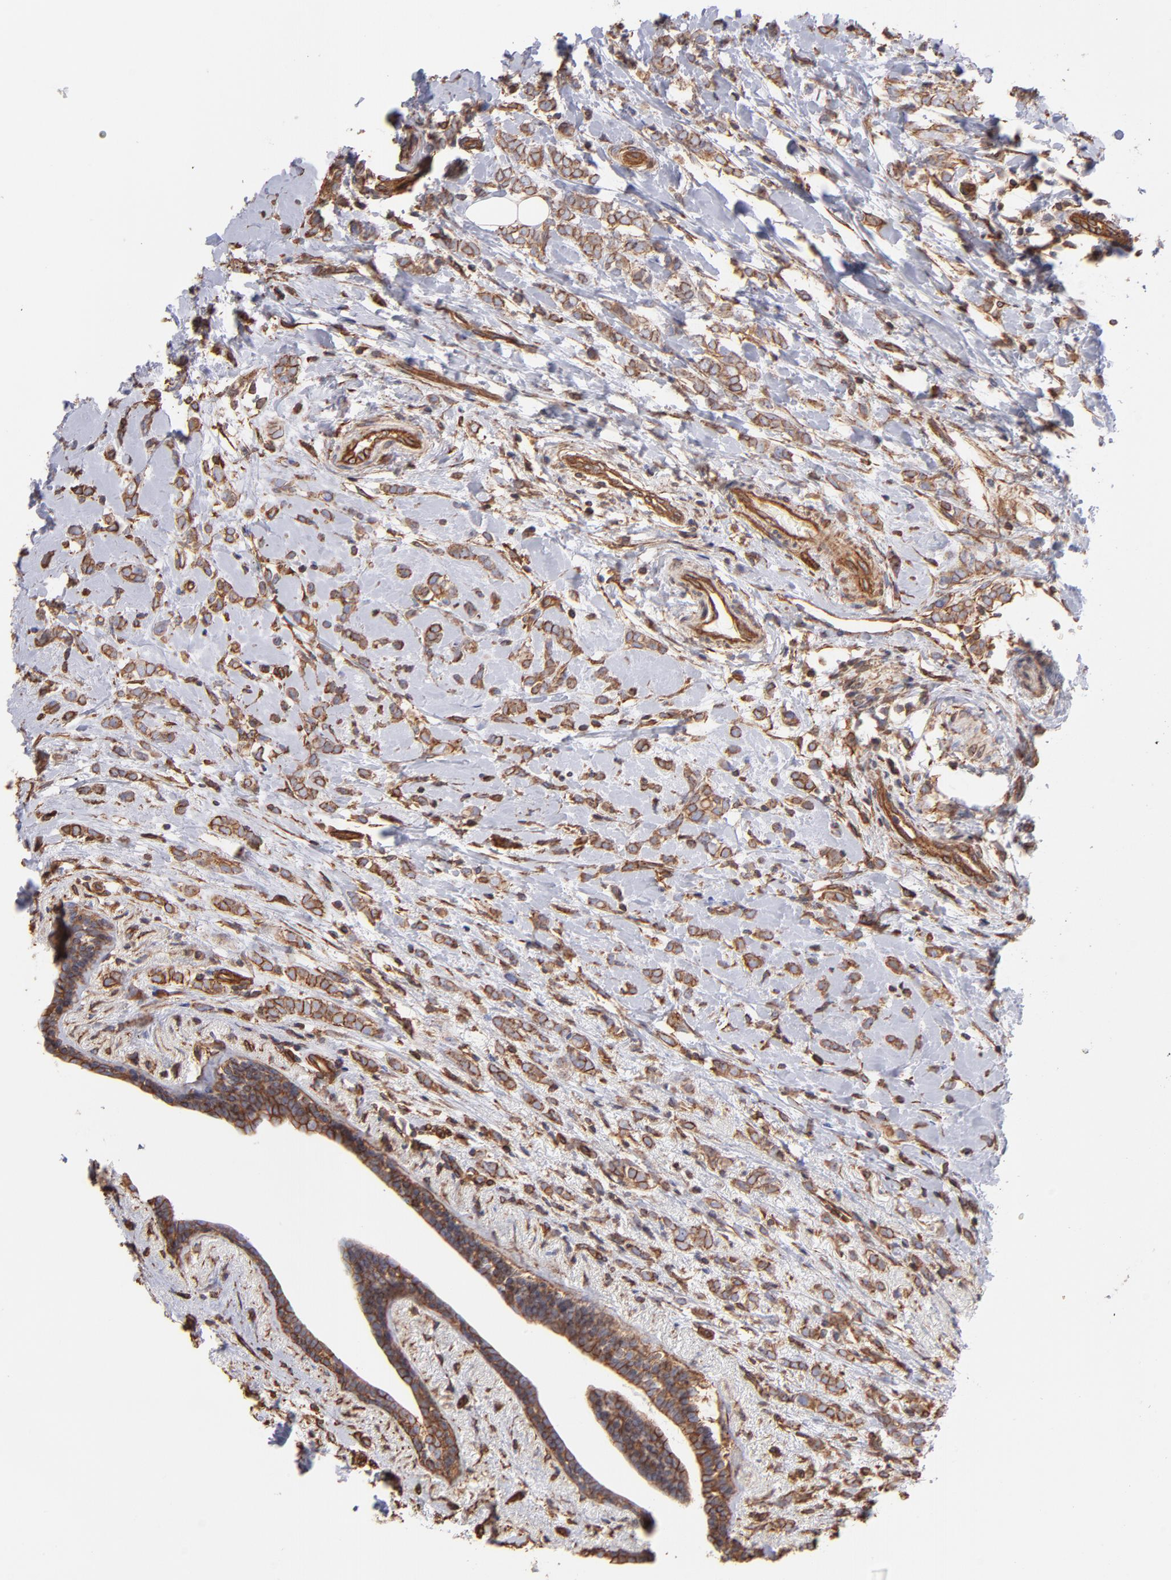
{"staining": {"intensity": "strong", "quantity": ">75%", "location": "cytoplasmic/membranous"}, "tissue": "breast cancer", "cell_type": "Tumor cells", "image_type": "cancer", "snomed": [{"axis": "morphology", "description": "Normal tissue, NOS"}, {"axis": "morphology", "description": "Lobular carcinoma"}, {"axis": "topography", "description": "Breast"}], "caption": "The image demonstrates immunohistochemical staining of breast lobular carcinoma. There is strong cytoplasmic/membranous staining is appreciated in about >75% of tumor cells.", "gene": "PLEC", "patient": {"sex": "female", "age": 47}}